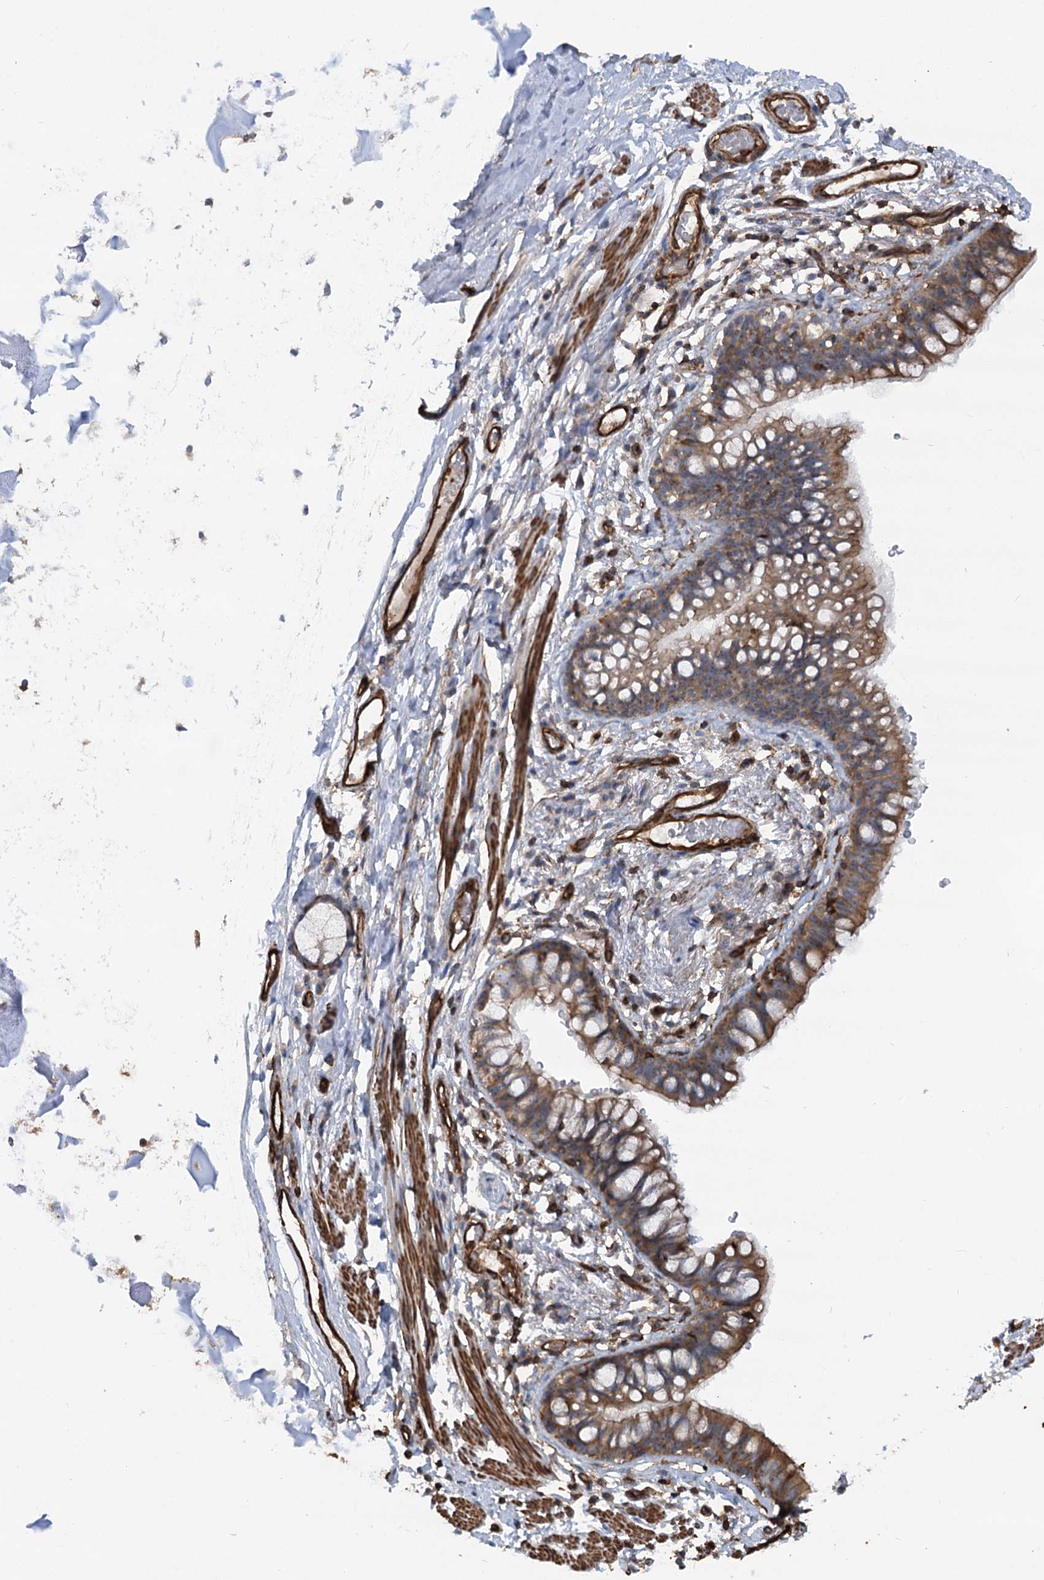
{"staining": {"intensity": "moderate", "quantity": "25%-75%", "location": "cytoplasmic/membranous"}, "tissue": "bronchus", "cell_type": "Respiratory epithelial cells", "image_type": "normal", "snomed": [{"axis": "morphology", "description": "Normal tissue, NOS"}, {"axis": "topography", "description": "Cartilage tissue"}, {"axis": "topography", "description": "Bronchus"}], "caption": "Immunohistochemistry (IHC) histopathology image of unremarkable human bronchus stained for a protein (brown), which demonstrates medium levels of moderate cytoplasmic/membranous staining in approximately 25%-75% of respiratory epithelial cells.", "gene": "WDR36", "patient": {"sex": "female", "age": 36}}